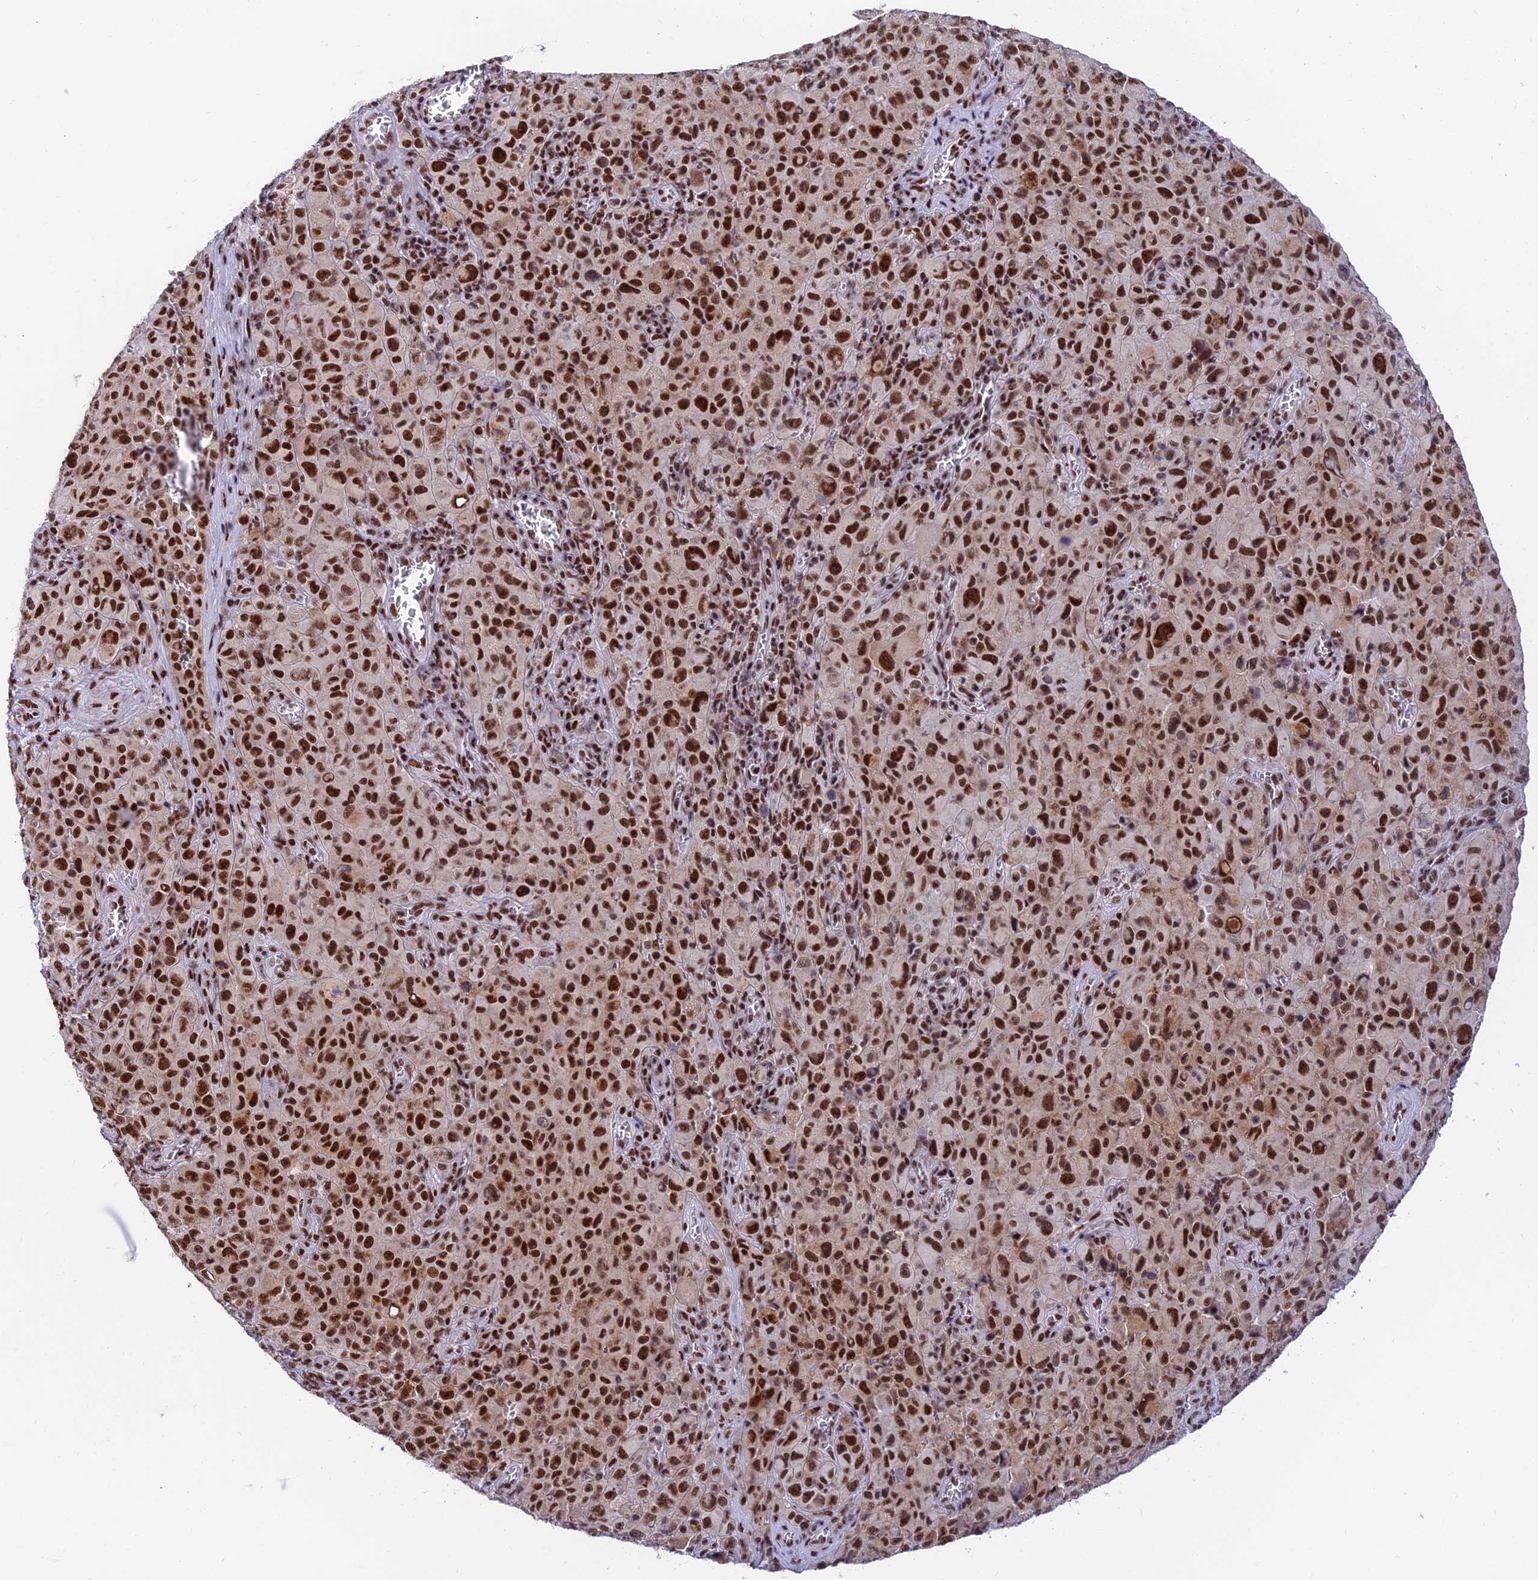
{"staining": {"intensity": "strong", "quantity": ">75%", "location": "nuclear"}, "tissue": "melanoma", "cell_type": "Tumor cells", "image_type": "cancer", "snomed": [{"axis": "morphology", "description": "Malignant melanoma, NOS"}, {"axis": "topography", "description": "Skin"}], "caption": "IHC histopathology image of human malignant melanoma stained for a protein (brown), which displays high levels of strong nuclear expression in approximately >75% of tumor cells.", "gene": "USP22", "patient": {"sex": "female", "age": 82}}